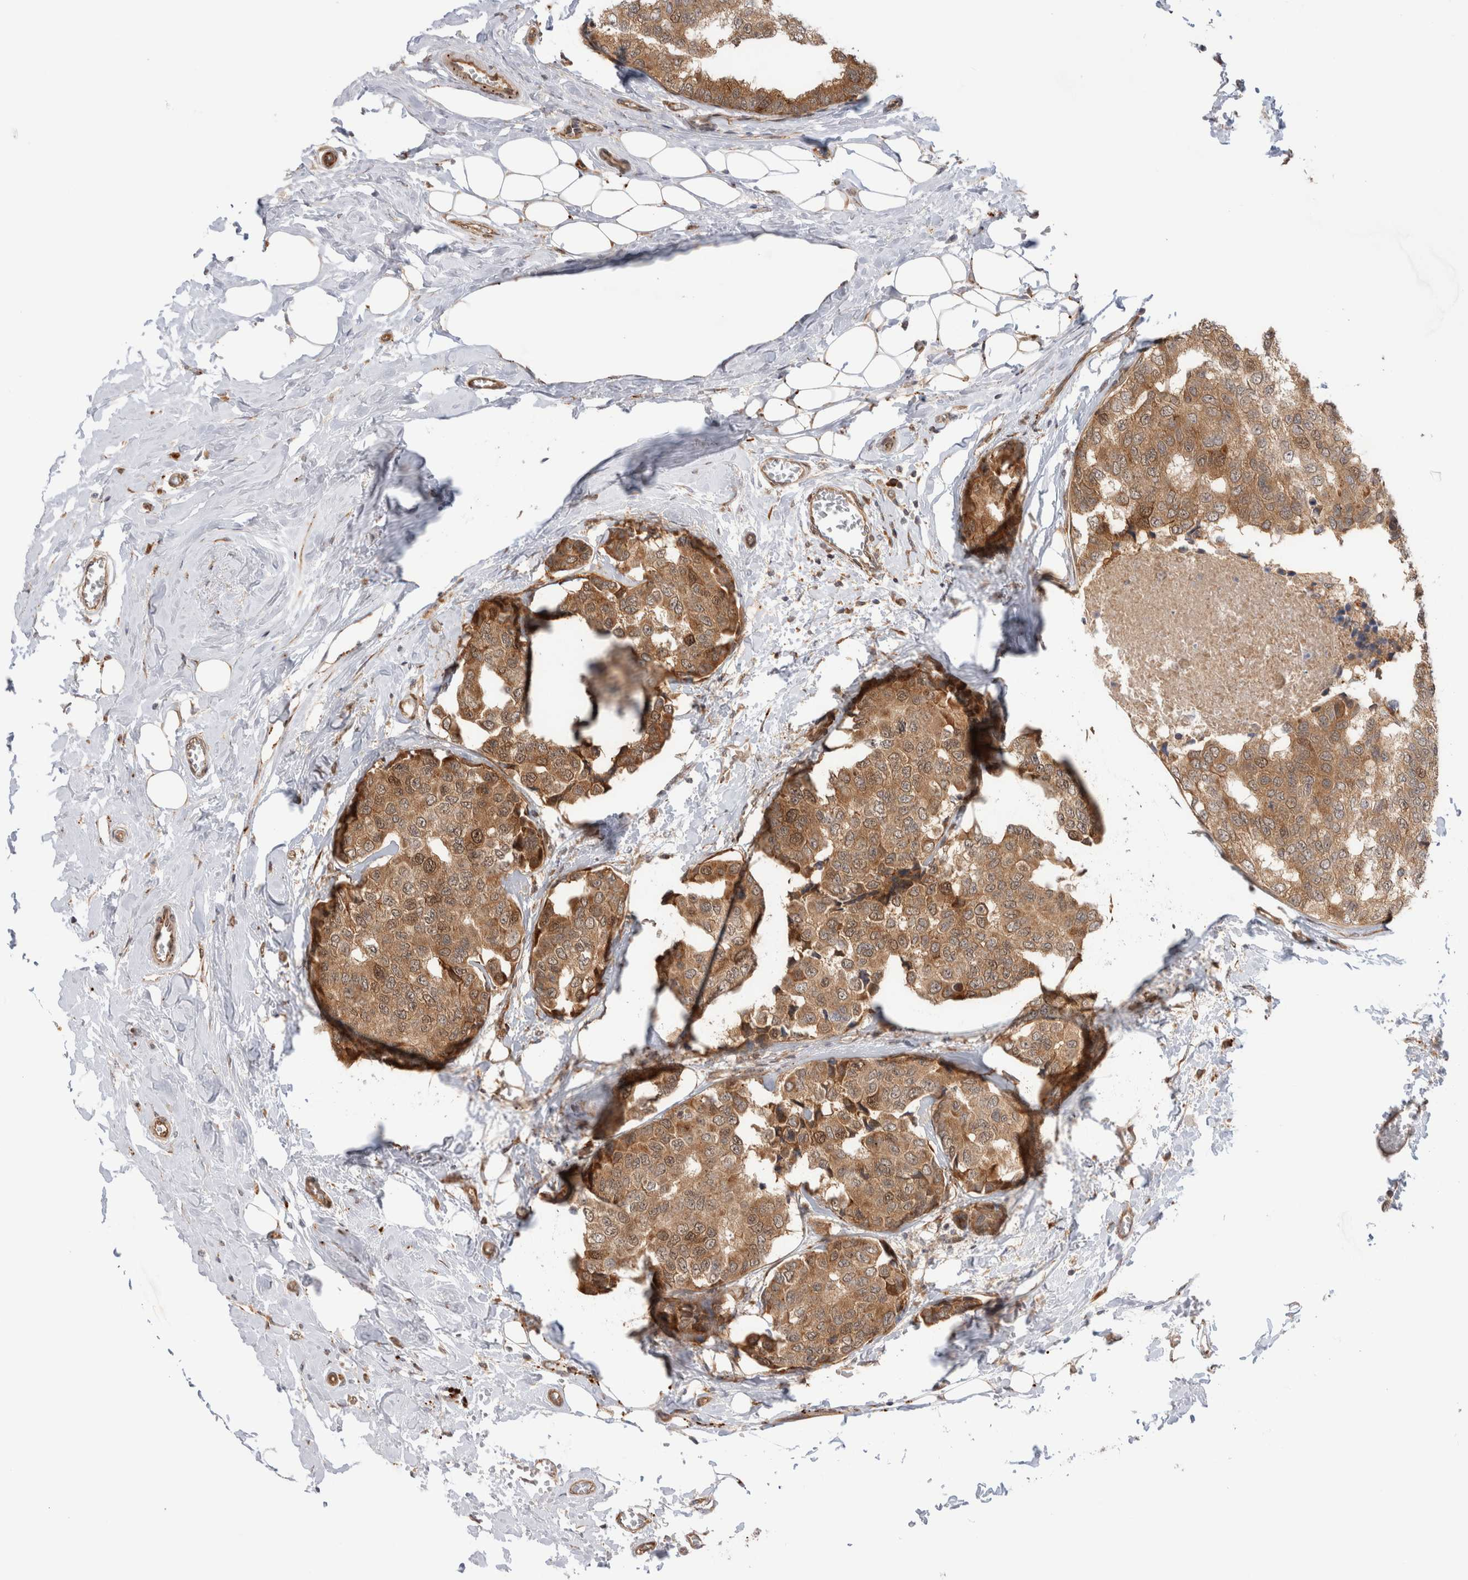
{"staining": {"intensity": "moderate", "quantity": ">75%", "location": "cytoplasmic/membranous"}, "tissue": "breast cancer", "cell_type": "Tumor cells", "image_type": "cancer", "snomed": [{"axis": "morphology", "description": "Normal tissue, NOS"}, {"axis": "morphology", "description": "Duct carcinoma"}, {"axis": "topography", "description": "Breast"}], "caption": "Breast cancer (intraductal carcinoma) tissue demonstrates moderate cytoplasmic/membranous expression in about >75% of tumor cells, visualized by immunohistochemistry. (IHC, brightfield microscopy, high magnification).", "gene": "ACTL9", "patient": {"sex": "female", "age": 43}}